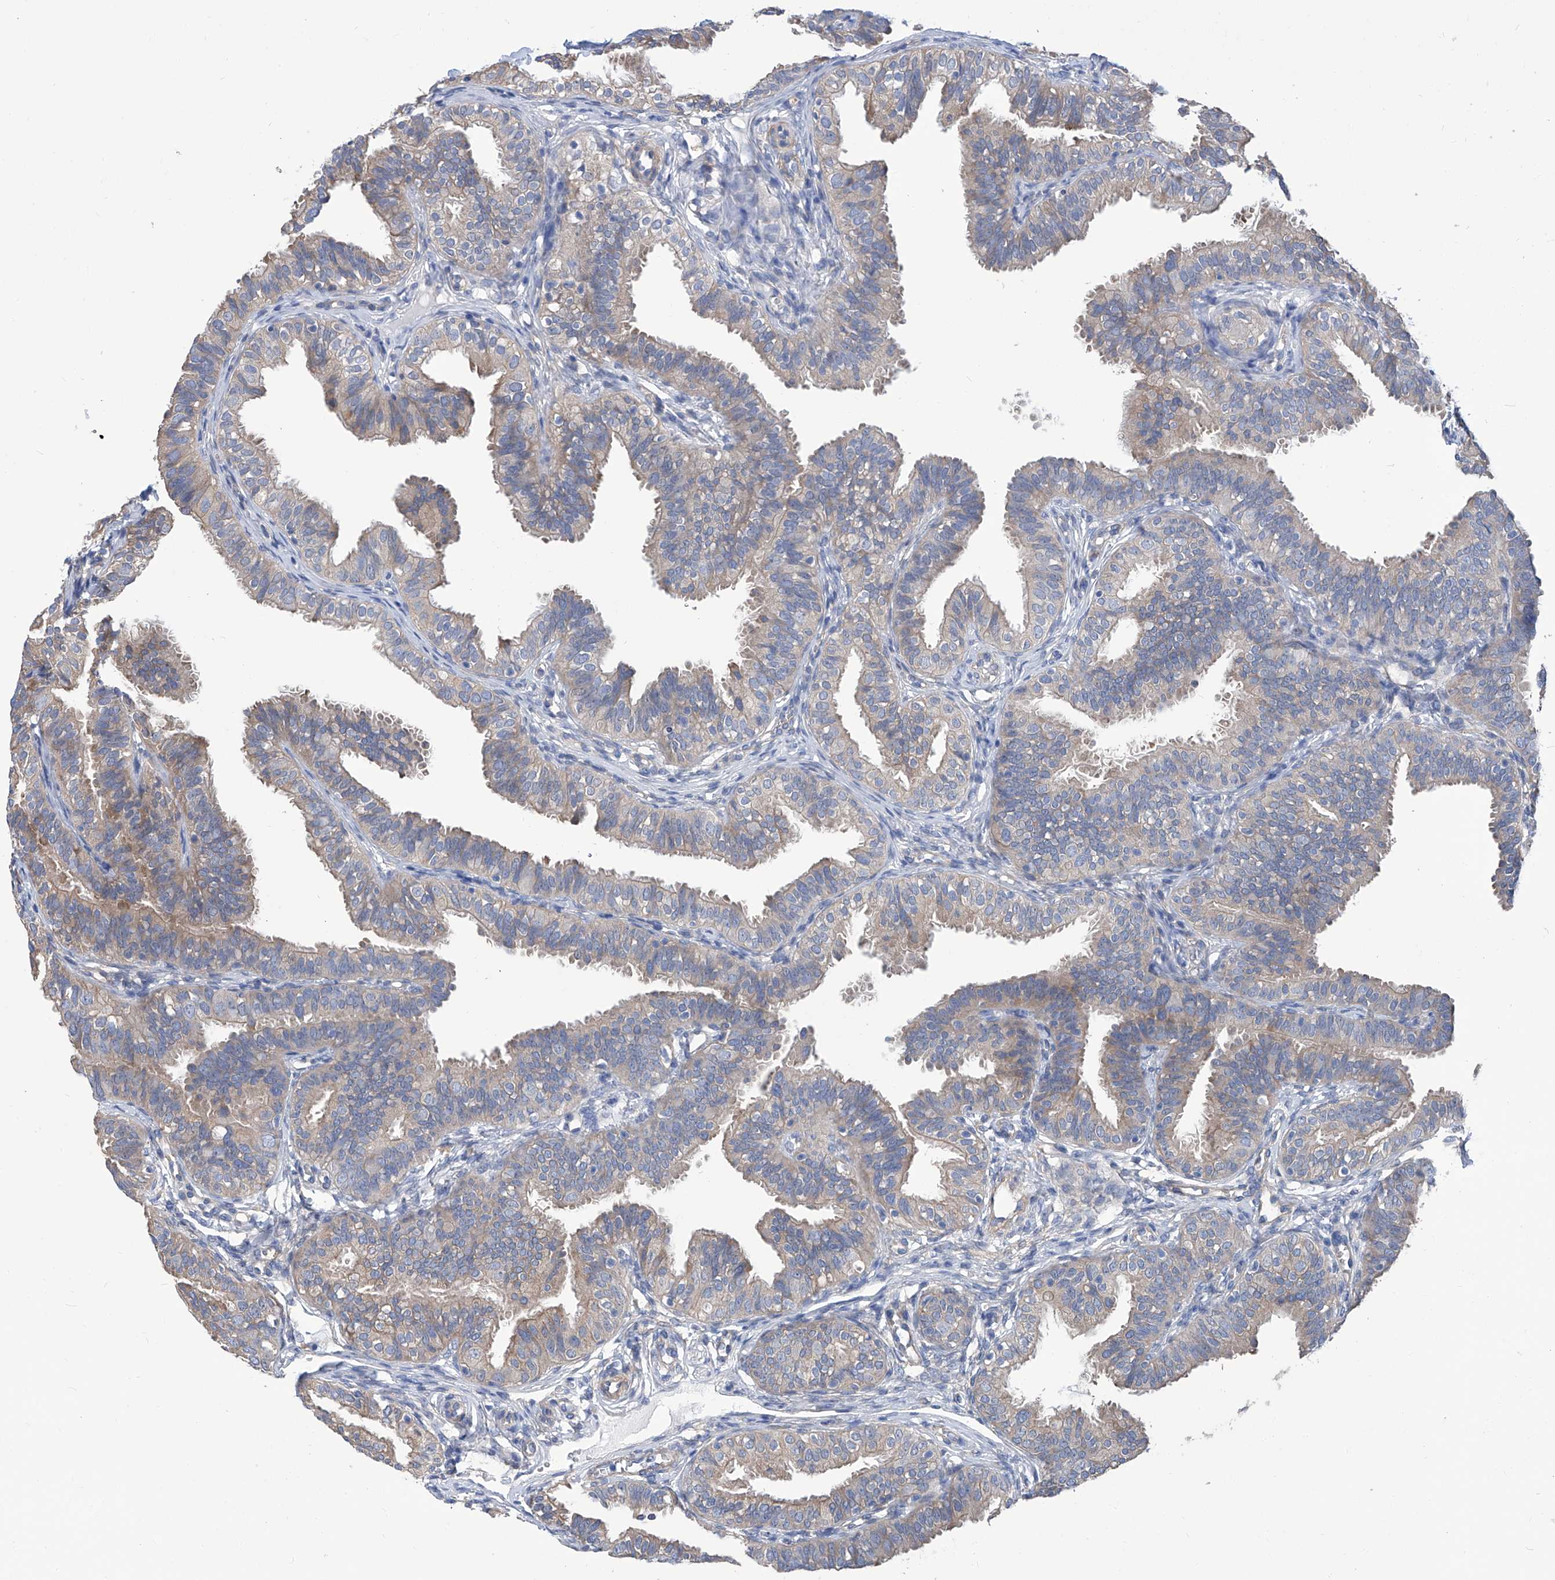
{"staining": {"intensity": "weak", "quantity": "25%-75%", "location": "cytoplasmic/membranous"}, "tissue": "fallopian tube", "cell_type": "Glandular cells", "image_type": "normal", "snomed": [{"axis": "morphology", "description": "Normal tissue, NOS"}, {"axis": "topography", "description": "Fallopian tube"}], "caption": "Fallopian tube stained with DAB immunohistochemistry (IHC) reveals low levels of weak cytoplasmic/membranous positivity in approximately 25%-75% of glandular cells. (DAB IHC with brightfield microscopy, high magnification).", "gene": "SMS", "patient": {"sex": "female", "age": 35}}